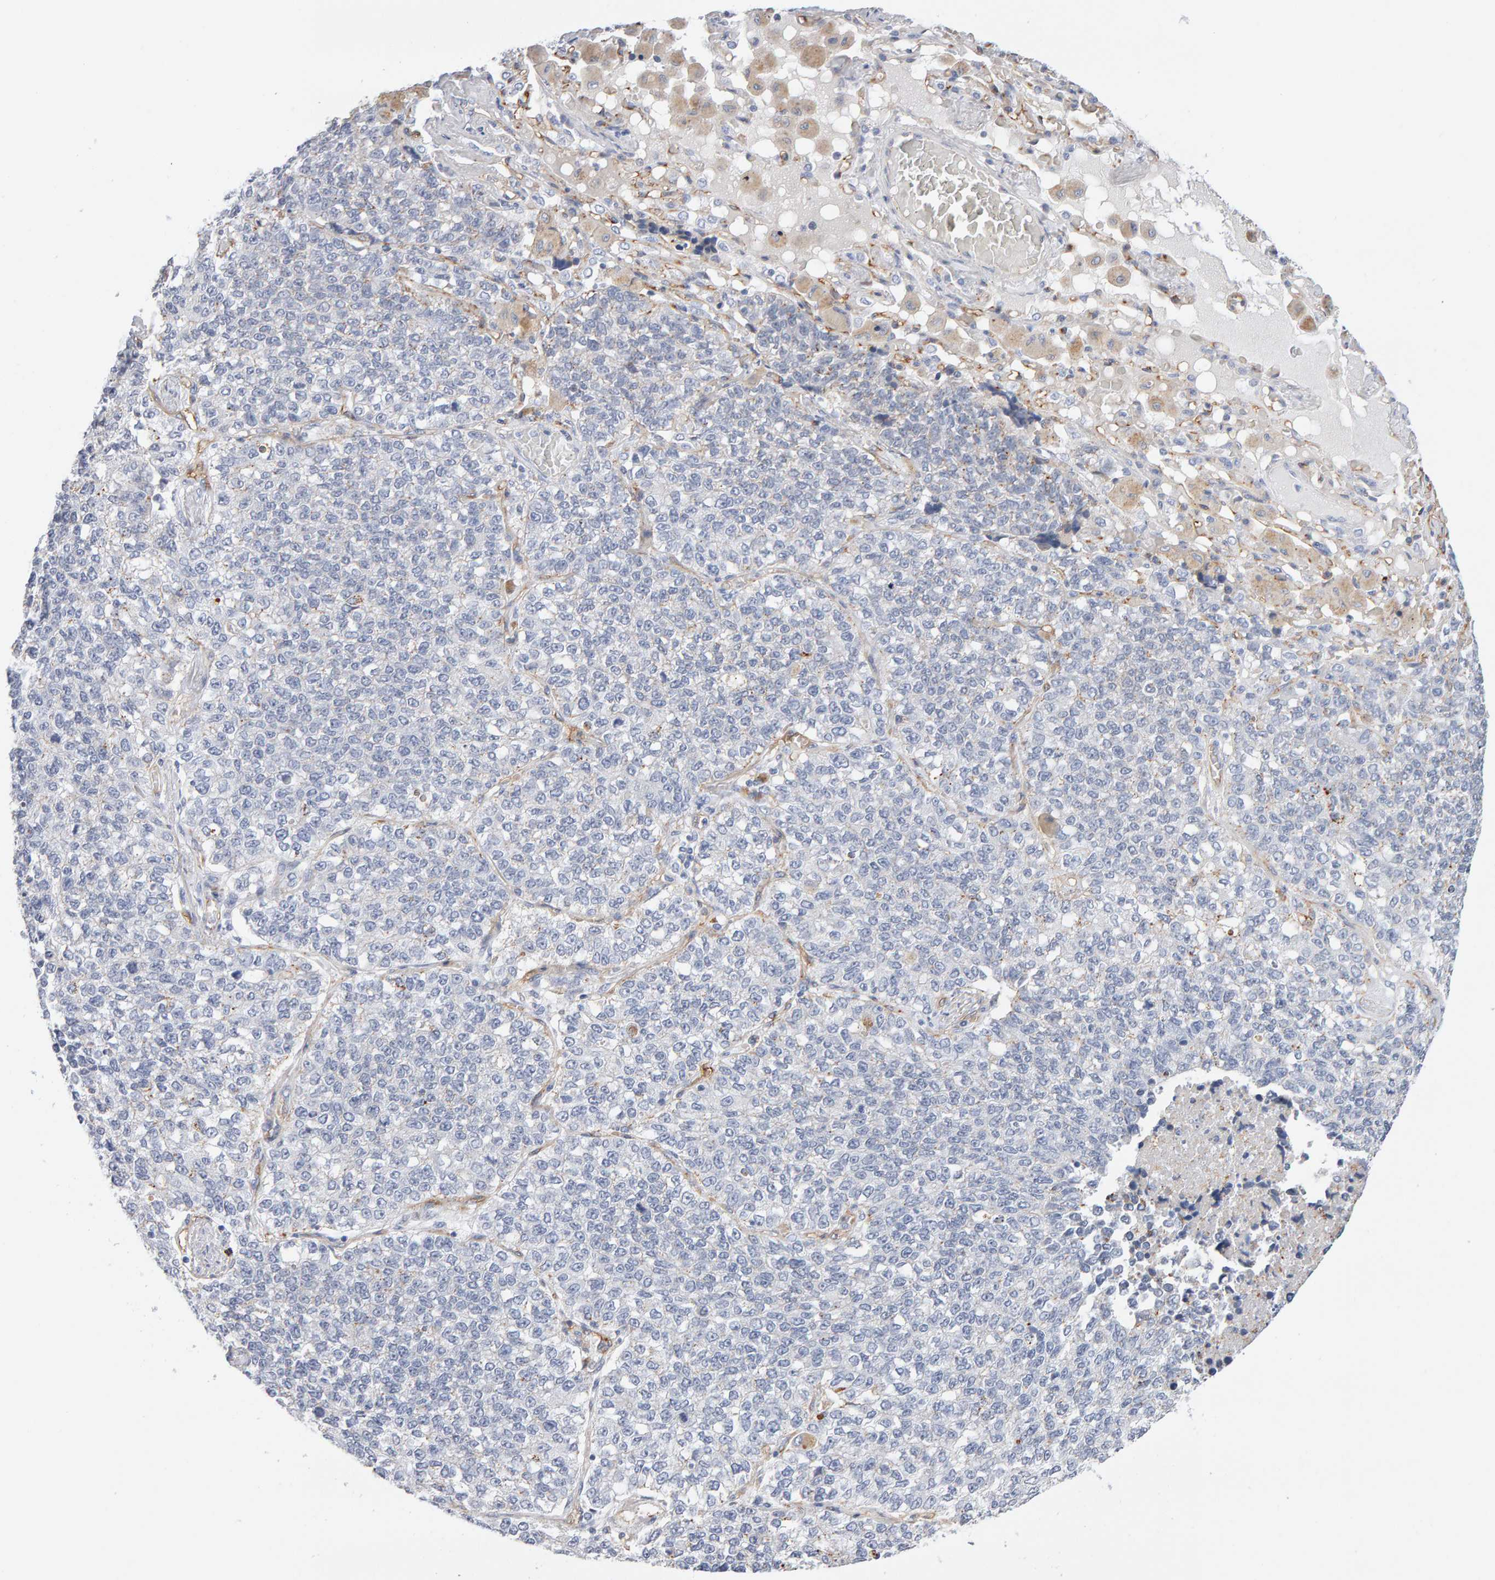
{"staining": {"intensity": "negative", "quantity": "none", "location": "none"}, "tissue": "lung cancer", "cell_type": "Tumor cells", "image_type": "cancer", "snomed": [{"axis": "morphology", "description": "Adenocarcinoma, NOS"}, {"axis": "topography", "description": "Lung"}], "caption": "Tumor cells show no significant staining in lung cancer (adenocarcinoma).", "gene": "METRNL", "patient": {"sex": "male", "age": 49}}